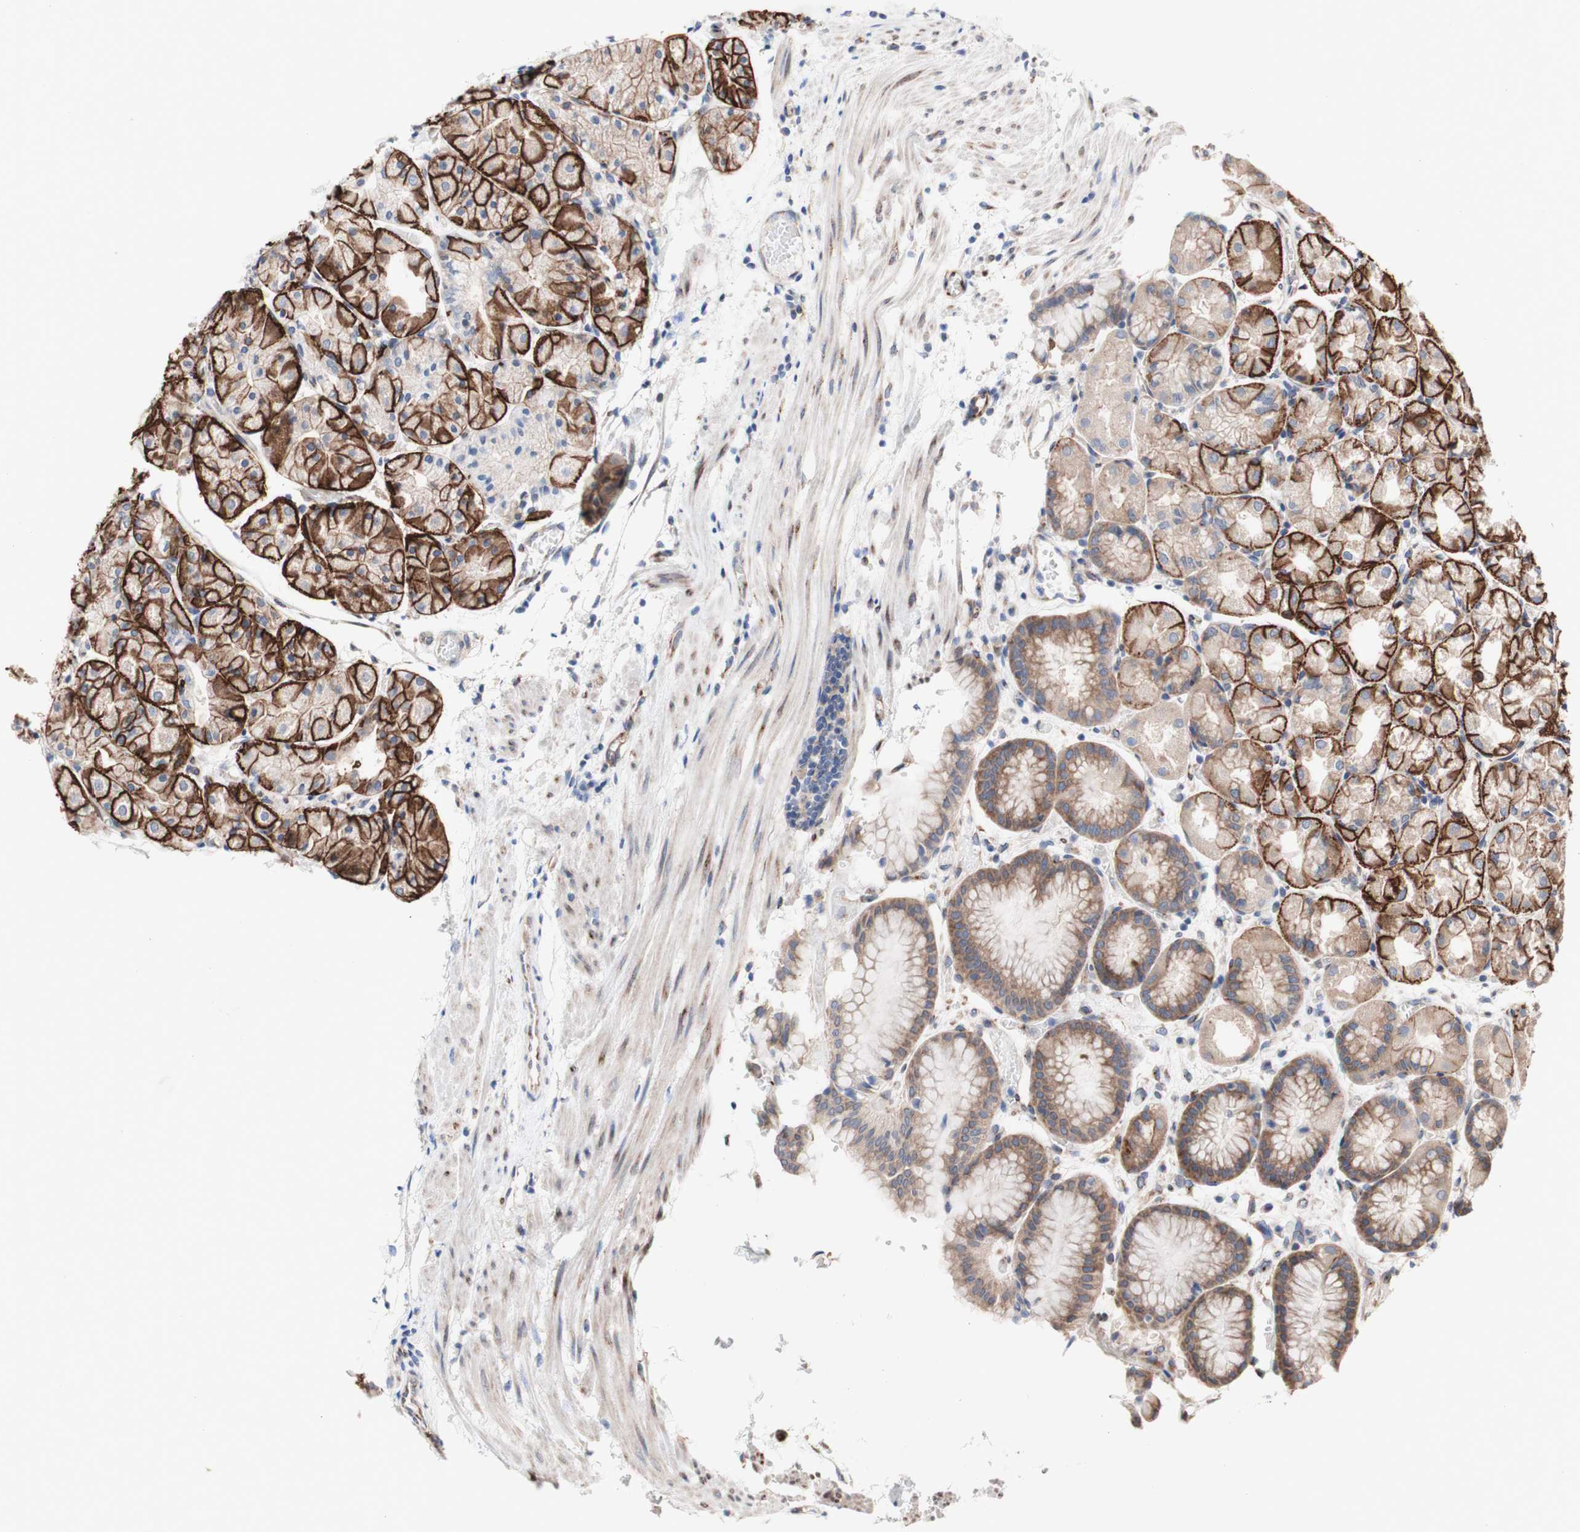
{"staining": {"intensity": "strong", "quantity": "25%-75%", "location": "cytoplasmic/membranous"}, "tissue": "stomach", "cell_type": "Glandular cells", "image_type": "normal", "snomed": [{"axis": "morphology", "description": "Normal tissue, NOS"}, {"axis": "topography", "description": "Stomach, upper"}], "caption": "Glandular cells display high levels of strong cytoplasmic/membranous expression in about 25%-75% of cells in benign stomach. The staining was performed using DAB (3,3'-diaminobenzidine), with brown indicating positive protein expression. Nuclei are stained blue with hematoxylin.", "gene": "LRIG3", "patient": {"sex": "male", "age": 72}}